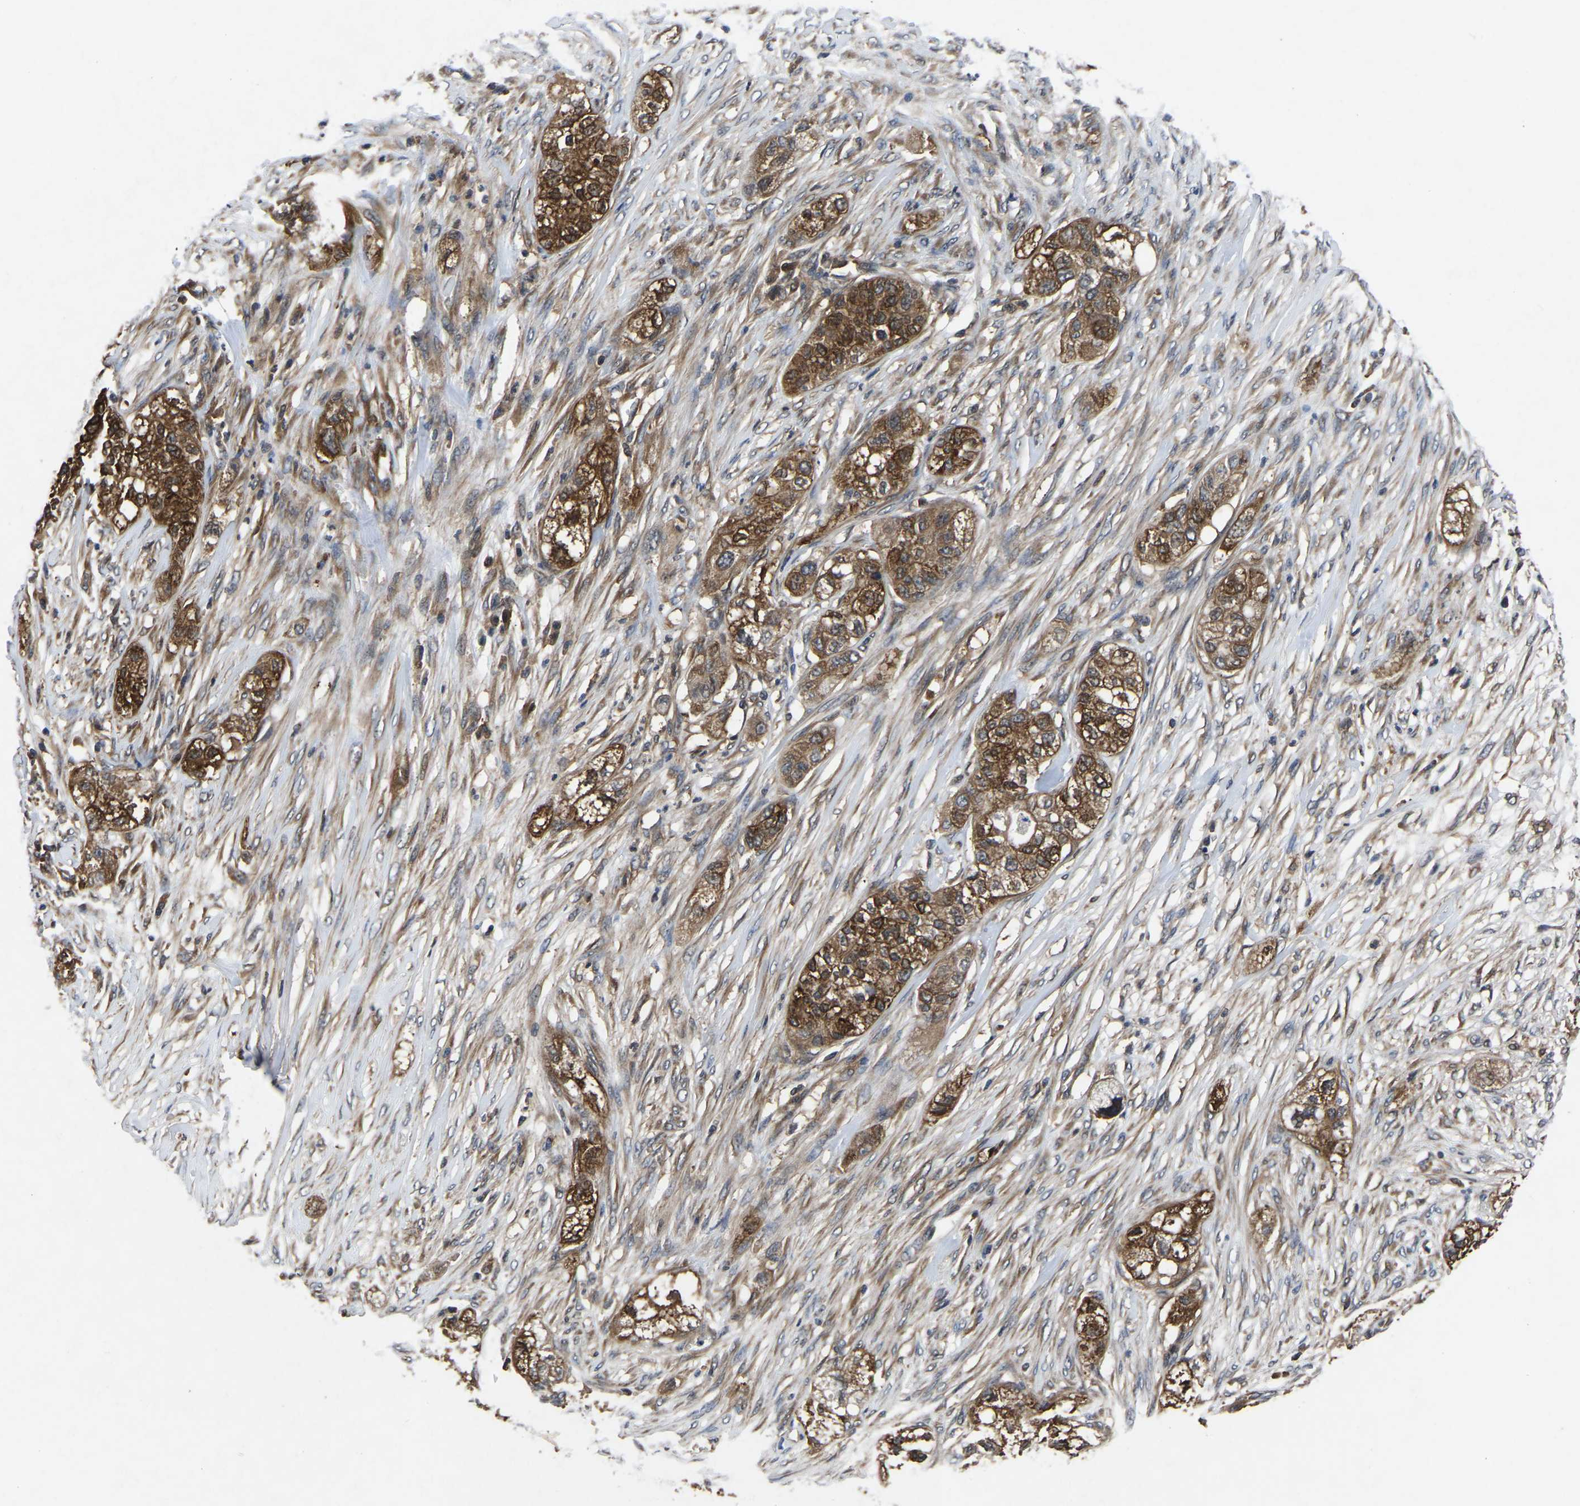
{"staining": {"intensity": "moderate", "quantity": ">75%", "location": "cytoplasmic/membranous"}, "tissue": "pancreatic cancer", "cell_type": "Tumor cells", "image_type": "cancer", "snomed": [{"axis": "morphology", "description": "Adenocarcinoma, NOS"}, {"axis": "topography", "description": "Pancreas"}], "caption": "Protein staining of pancreatic adenocarcinoma tissue reveals moderate cytoplasmic/membranous staining in about >75% of tumor cells. The staining was performed using DAB (3,3'-diaminobenzidine), with brown indicating positive protein expression. Nuclei are stained blue with hematoxylin.", "gene": "FGD5", "patient": {"sex": "female", "age": 78}}